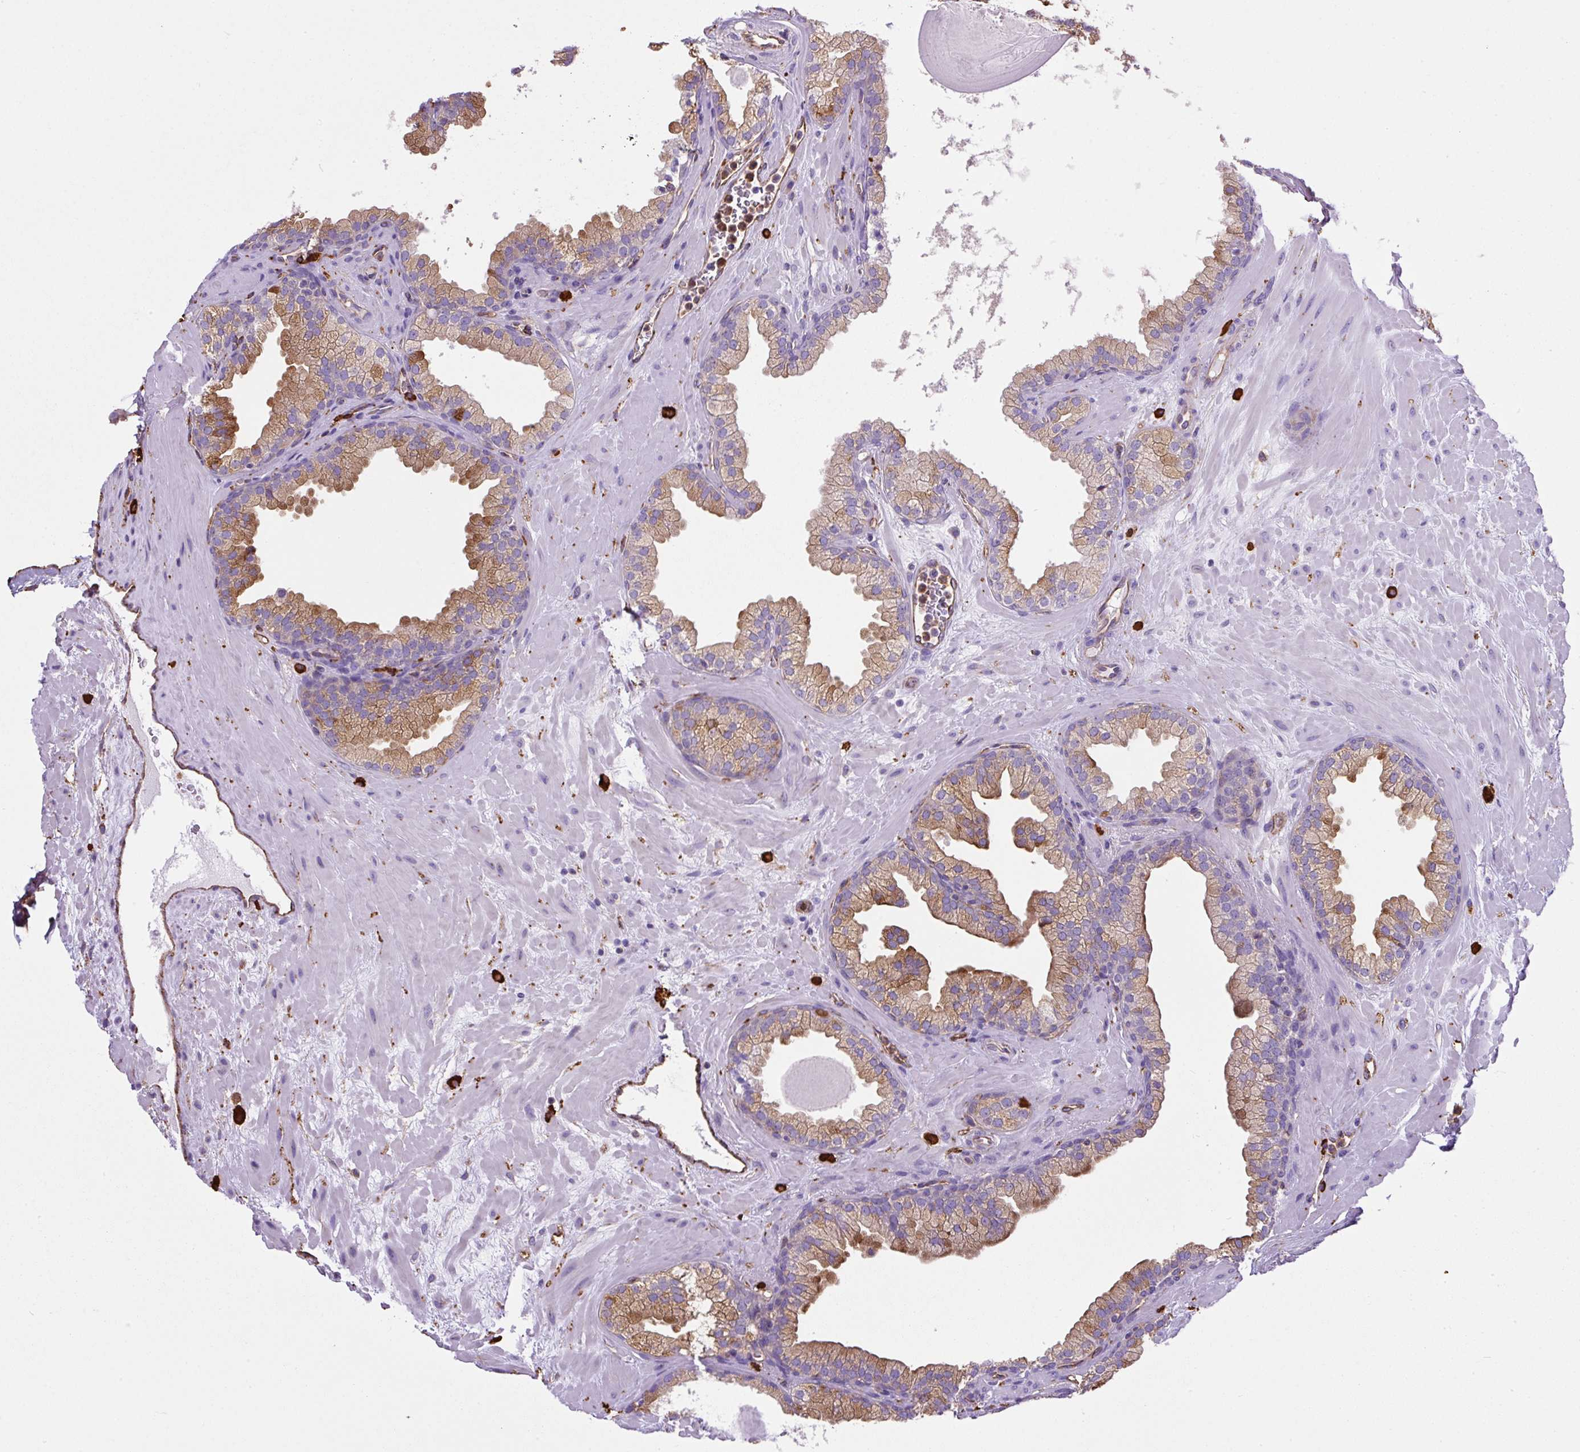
{"staining": {"intensity": "moderate", "quantity": ">75%", "location": "cytoplasmic/membranous"}, "tissue": "prostate", "cell_type": "Glandular cells", "image_type": "normal", "snomed": [{"axis": "morphology", "description": "Normal tissue, NOS"}, {"axis": "topography", "description": "Prostate"}, {"axis": "topography", "description": "Peripheral nerve tissue"}], "caption": "A histopathology image of human prostate stained for a protein shows moderate cytoplasmic/membranous brown staining in glandular cells. (DAB (3,3'-diaminobenzidine) IHC, brown staining for protein, blue staining for nuclei).", "gene": "MAGEB5", "patient": {"sex": "male", "age": 61}}